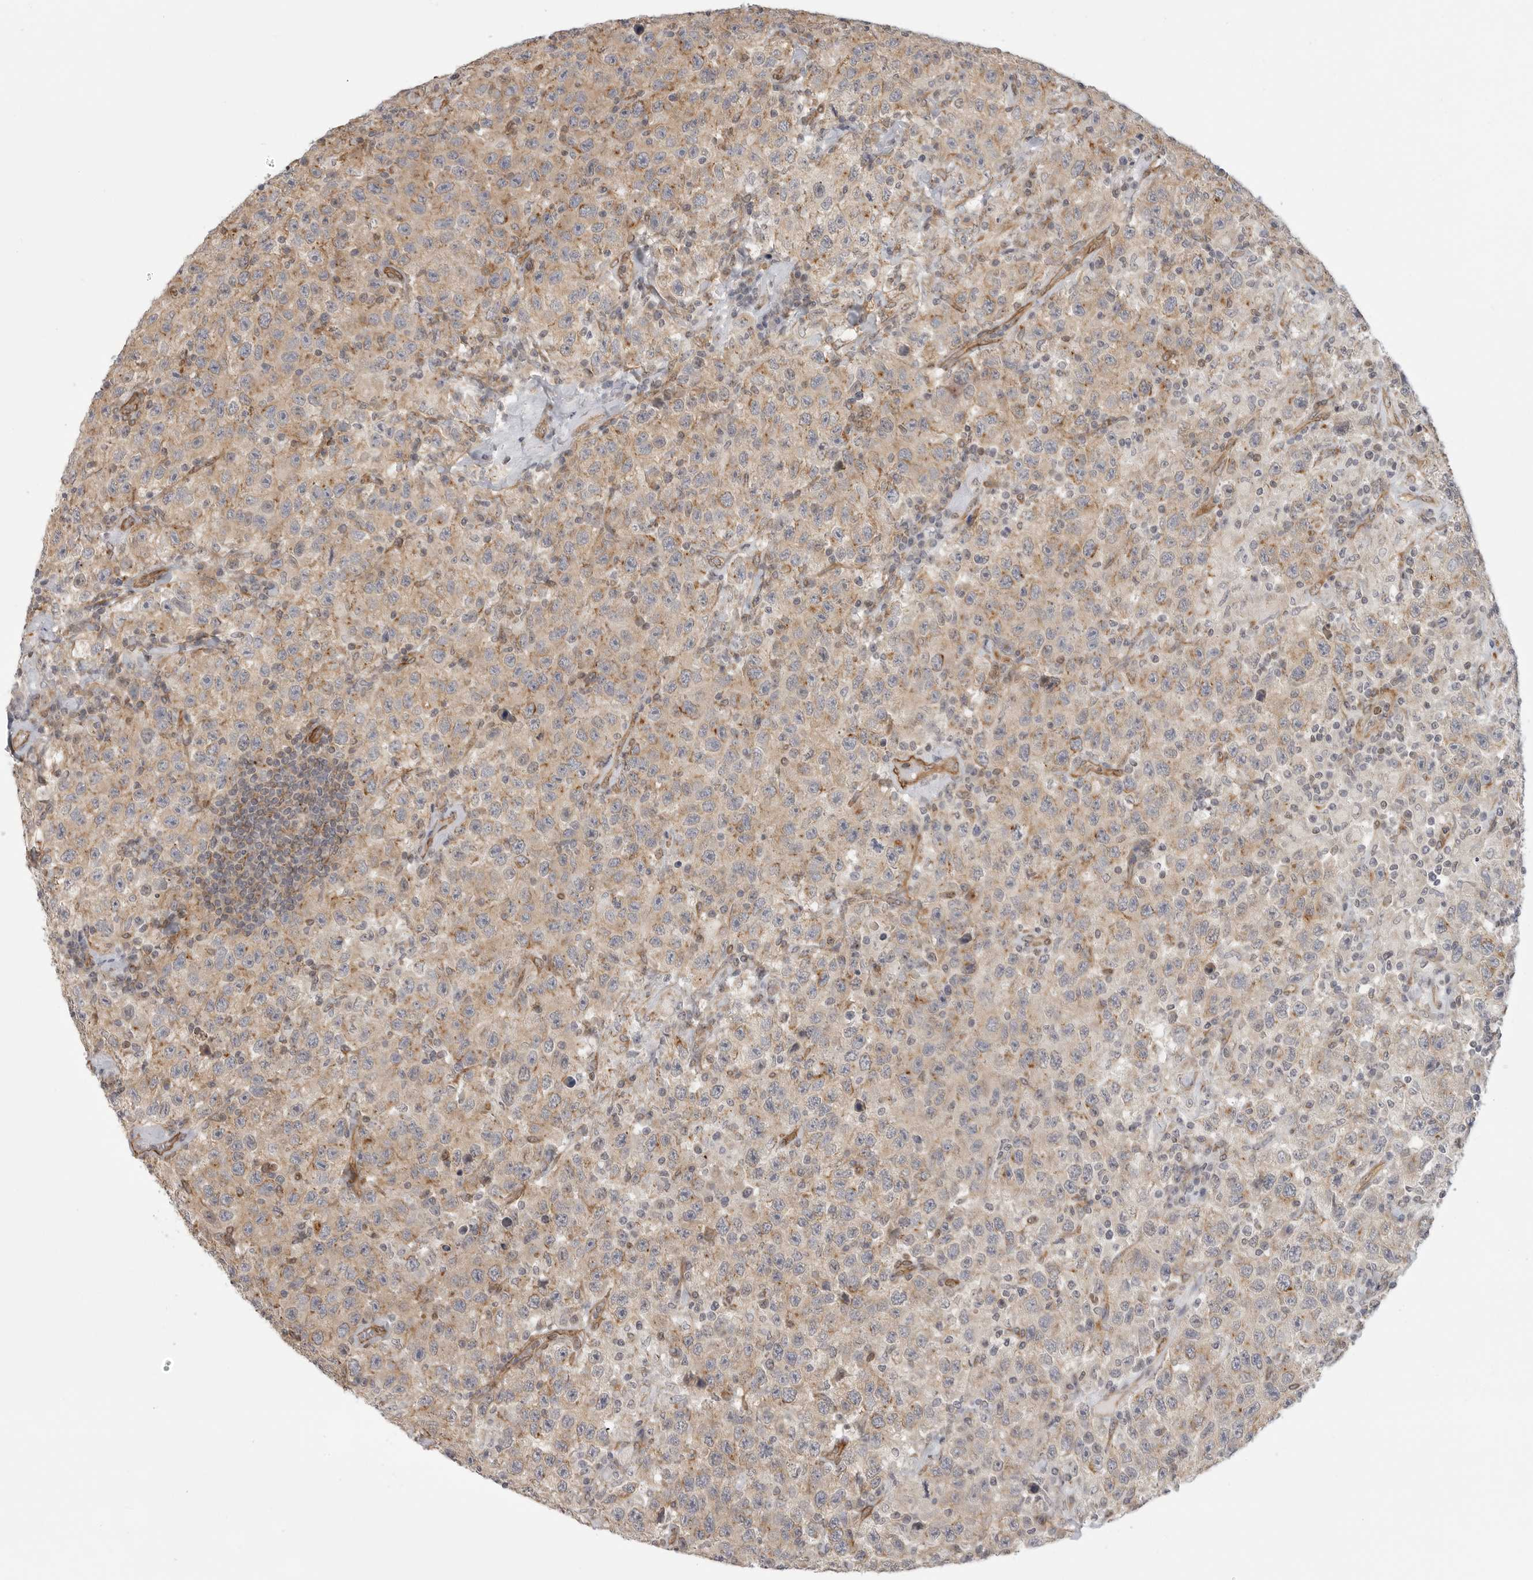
{"staining": {"intensity": "weak", "quantity": ">75%", "location": "cytoplasmic/membranous"}, "tissue": "testis cancer", "cell_type": "Tumor cells", "image_type": "cancer", "snomed": [{"axis": "morphology", "description": "Seminoma, NOS"}, {"axis": "topography", "description": "Testis"}], "caption": "An immunohistochemistry histopathology image of neoplastic tissue is shown. Protein staining in brown shows weak cytoplasmic/membranous positivity in testis seminoma within tumor cells.", "gene": "ATOH7", "patient": {"sex": "male", "age": 41}}